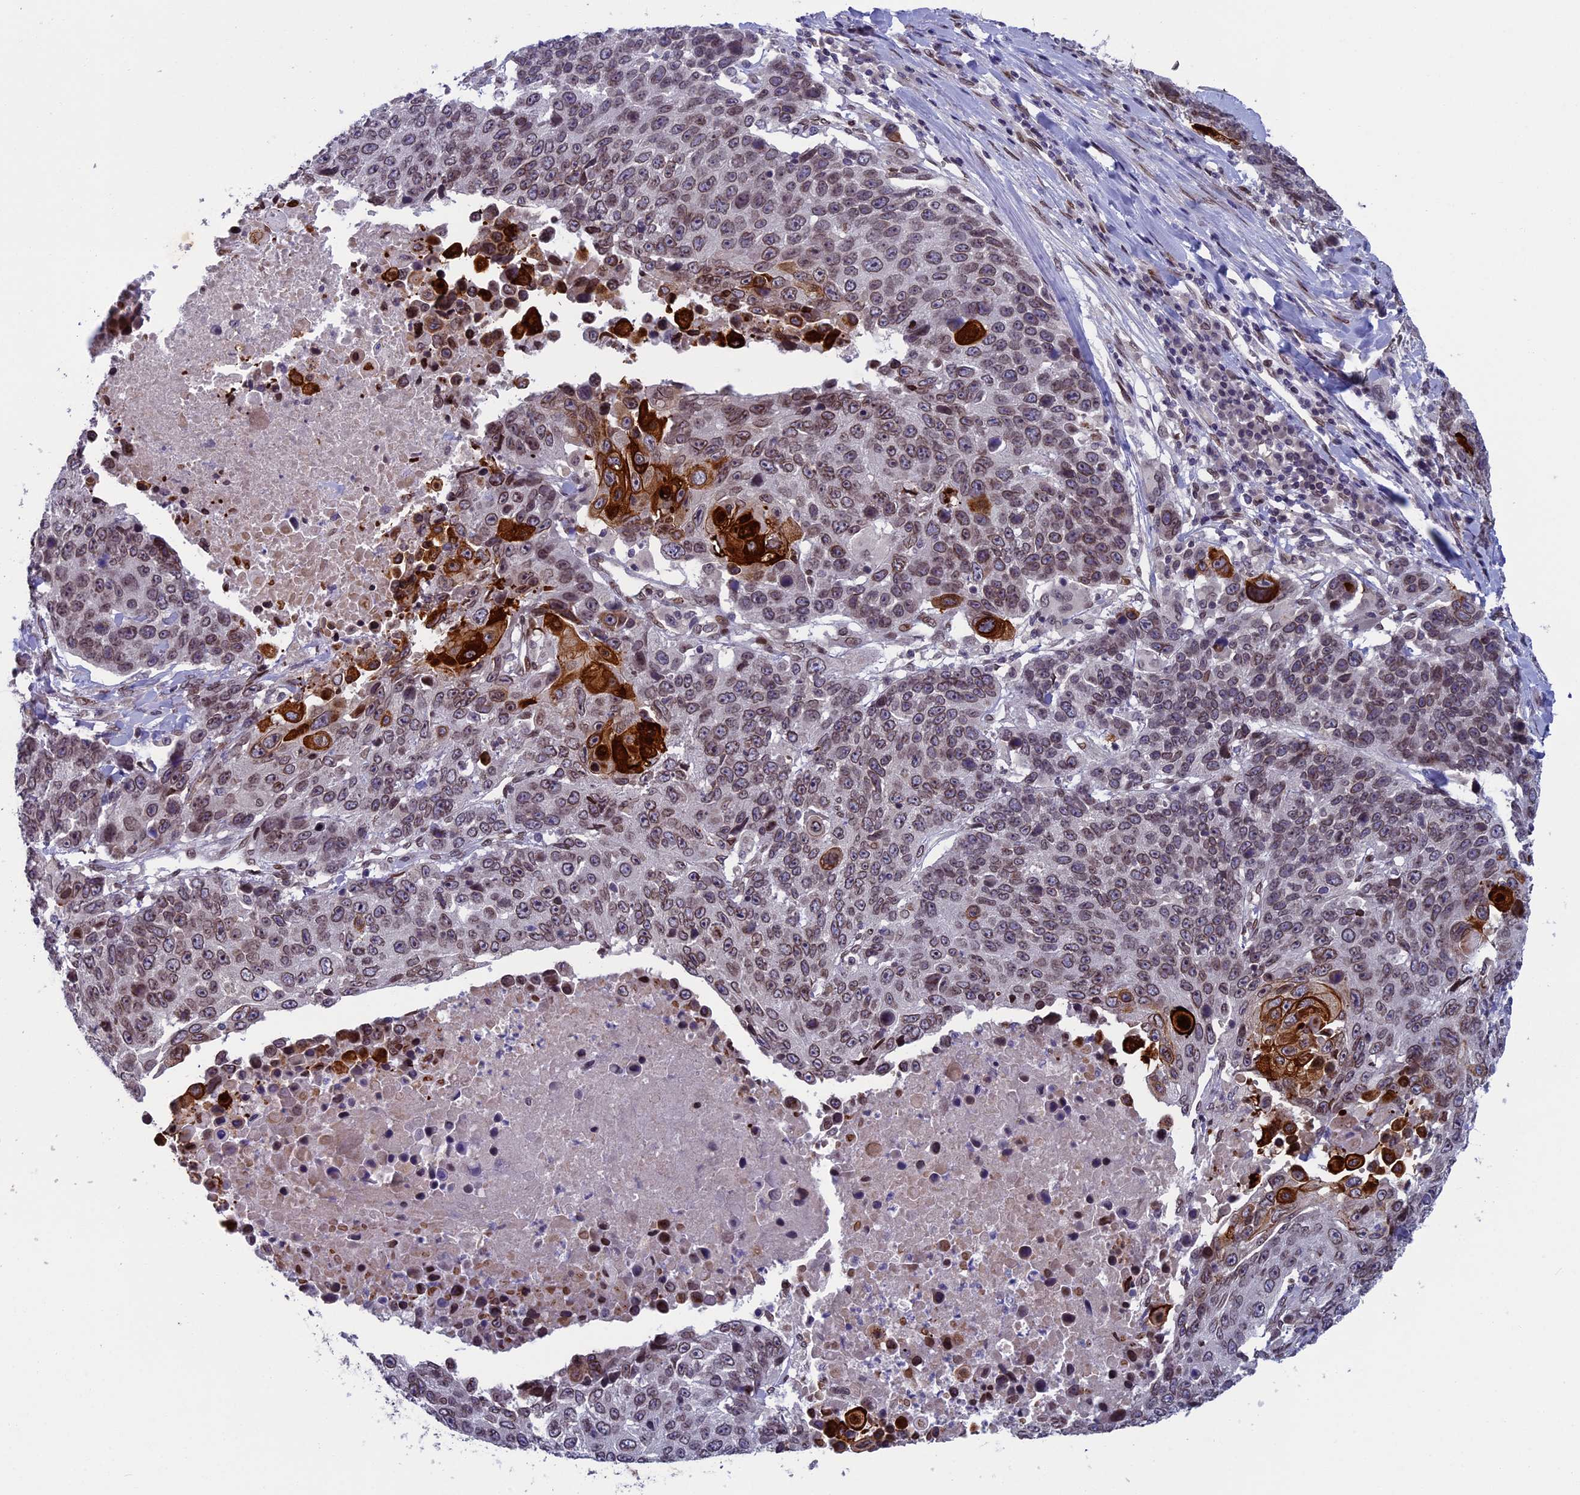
{"staining": {"intensity": "strong", "quantity": "<25%", "location": "cytoplasmic/membranous,nuclear"}, "tissue": "lung cancer", "cell_type": "Tumor cells", "image_type": "cancer", "snomed": [{"axis": "morphology", "description": "Squamous cell carcinoma, NOS"}, {"axis": "topography", "description": "Lung"}], "caption": "Squamous cell carcinoma (lung) stained for a protein (brown) reveals strong cytoplasmic/membranous and nuclear positive positivity in approximately <25% of tumor cells.", "gene": "GPSM1", "patient": {"sex": "male", "age": 66}}